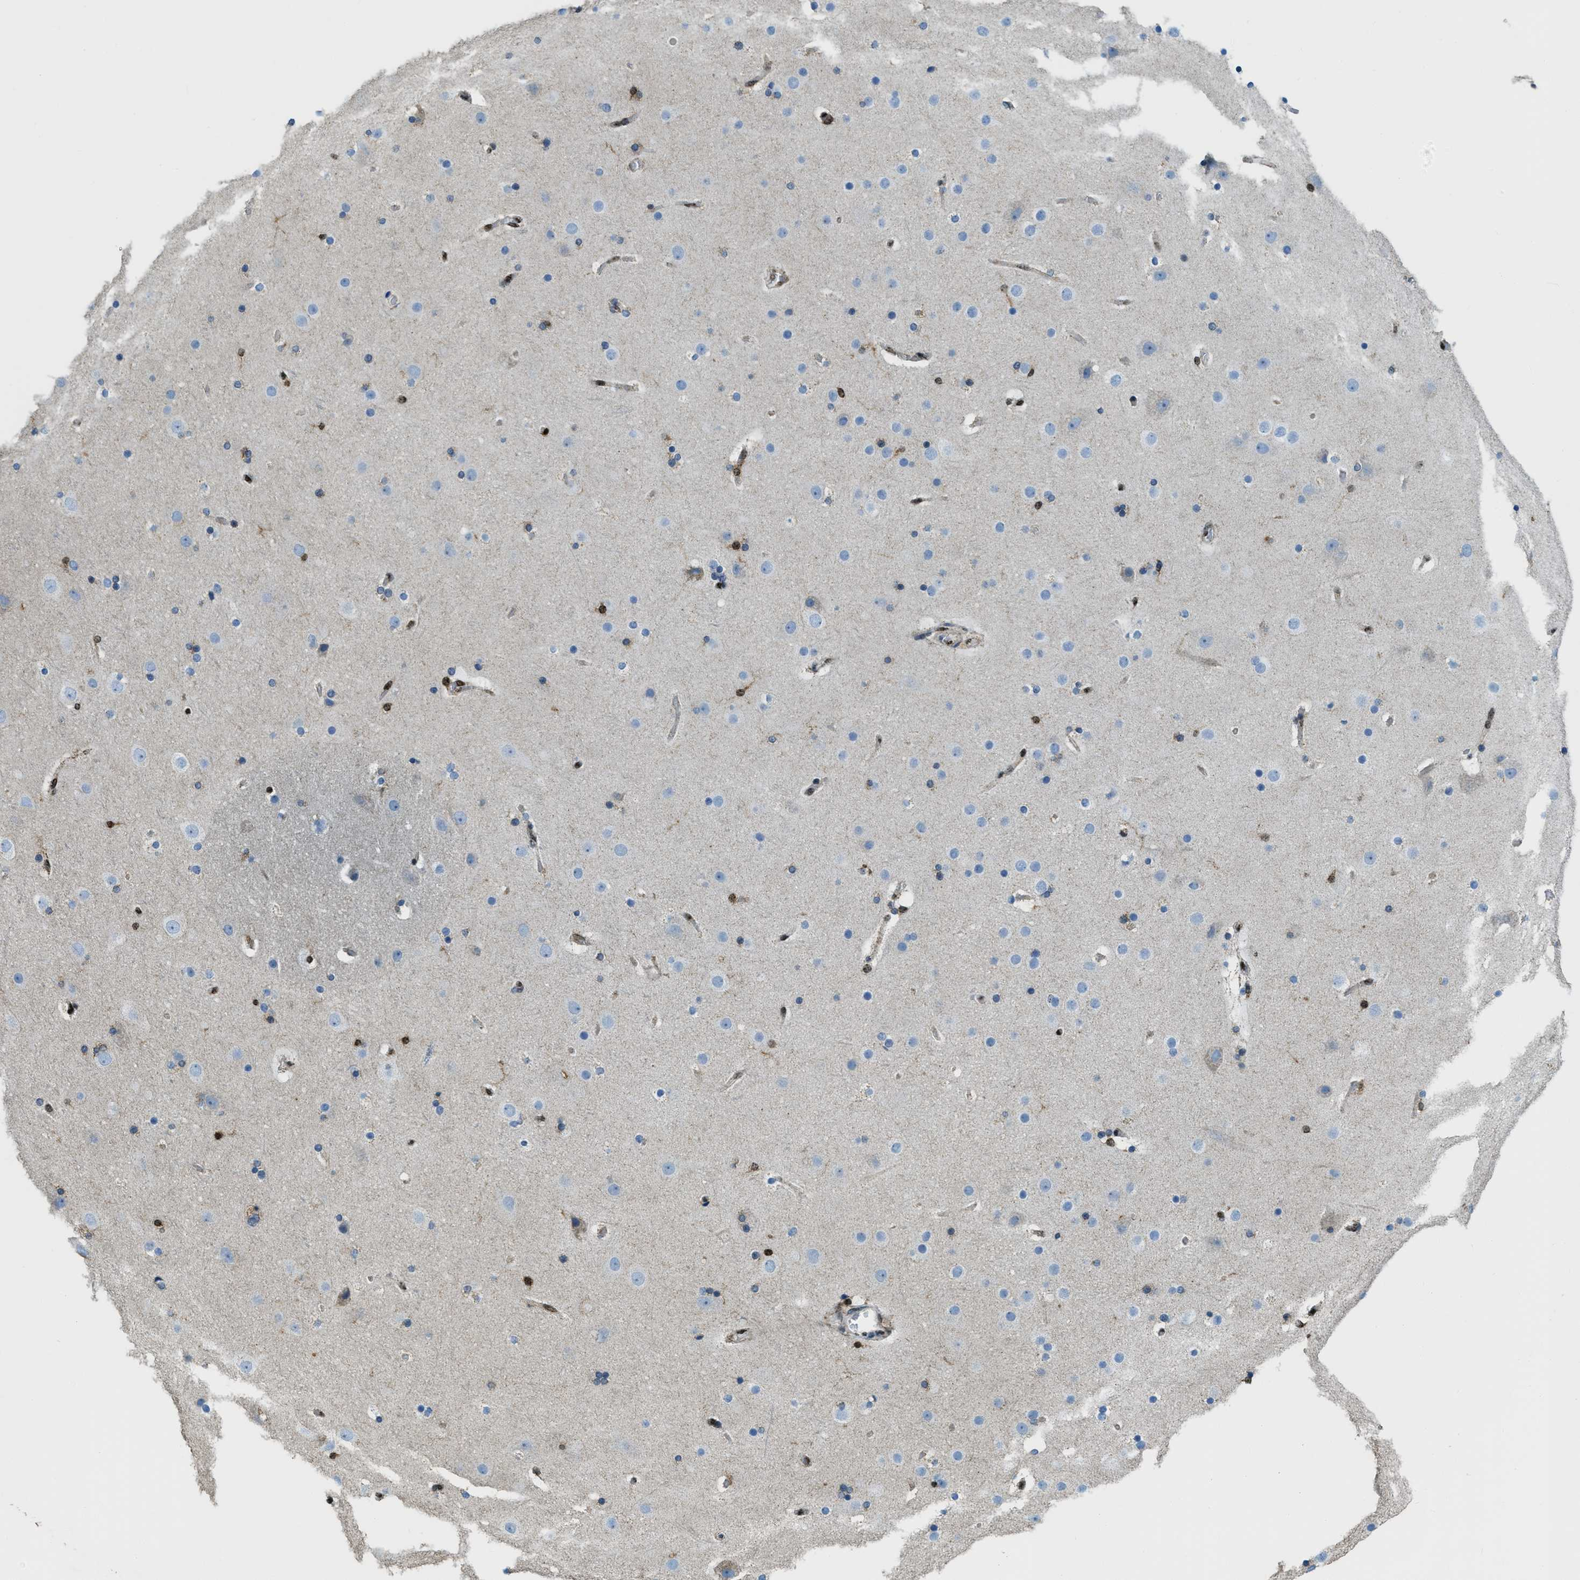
{"staining": {"intensity": "moderate", "quantity": "25%-75%", "location": "nuclear"}, "tissue": "cerebral cortex", "cell_type": "Endothelial cells", "image_type": "normal", "snomed": [{"axis": "morphology", "description": "Normal tissue, NOS"}, {"axis": "topography", "description": "Cerebral cortex"}], "caption": "This image displays unremarkable cerebral cortex stained with immunohistochemistry (IHC) to label a protein in brown. The nuclear of endothelial cells show moderate positivity for the protein. Nuclei are counter-stained blue.", "gene": "SP100", "patient": {"sex": "male", "age": 57}}